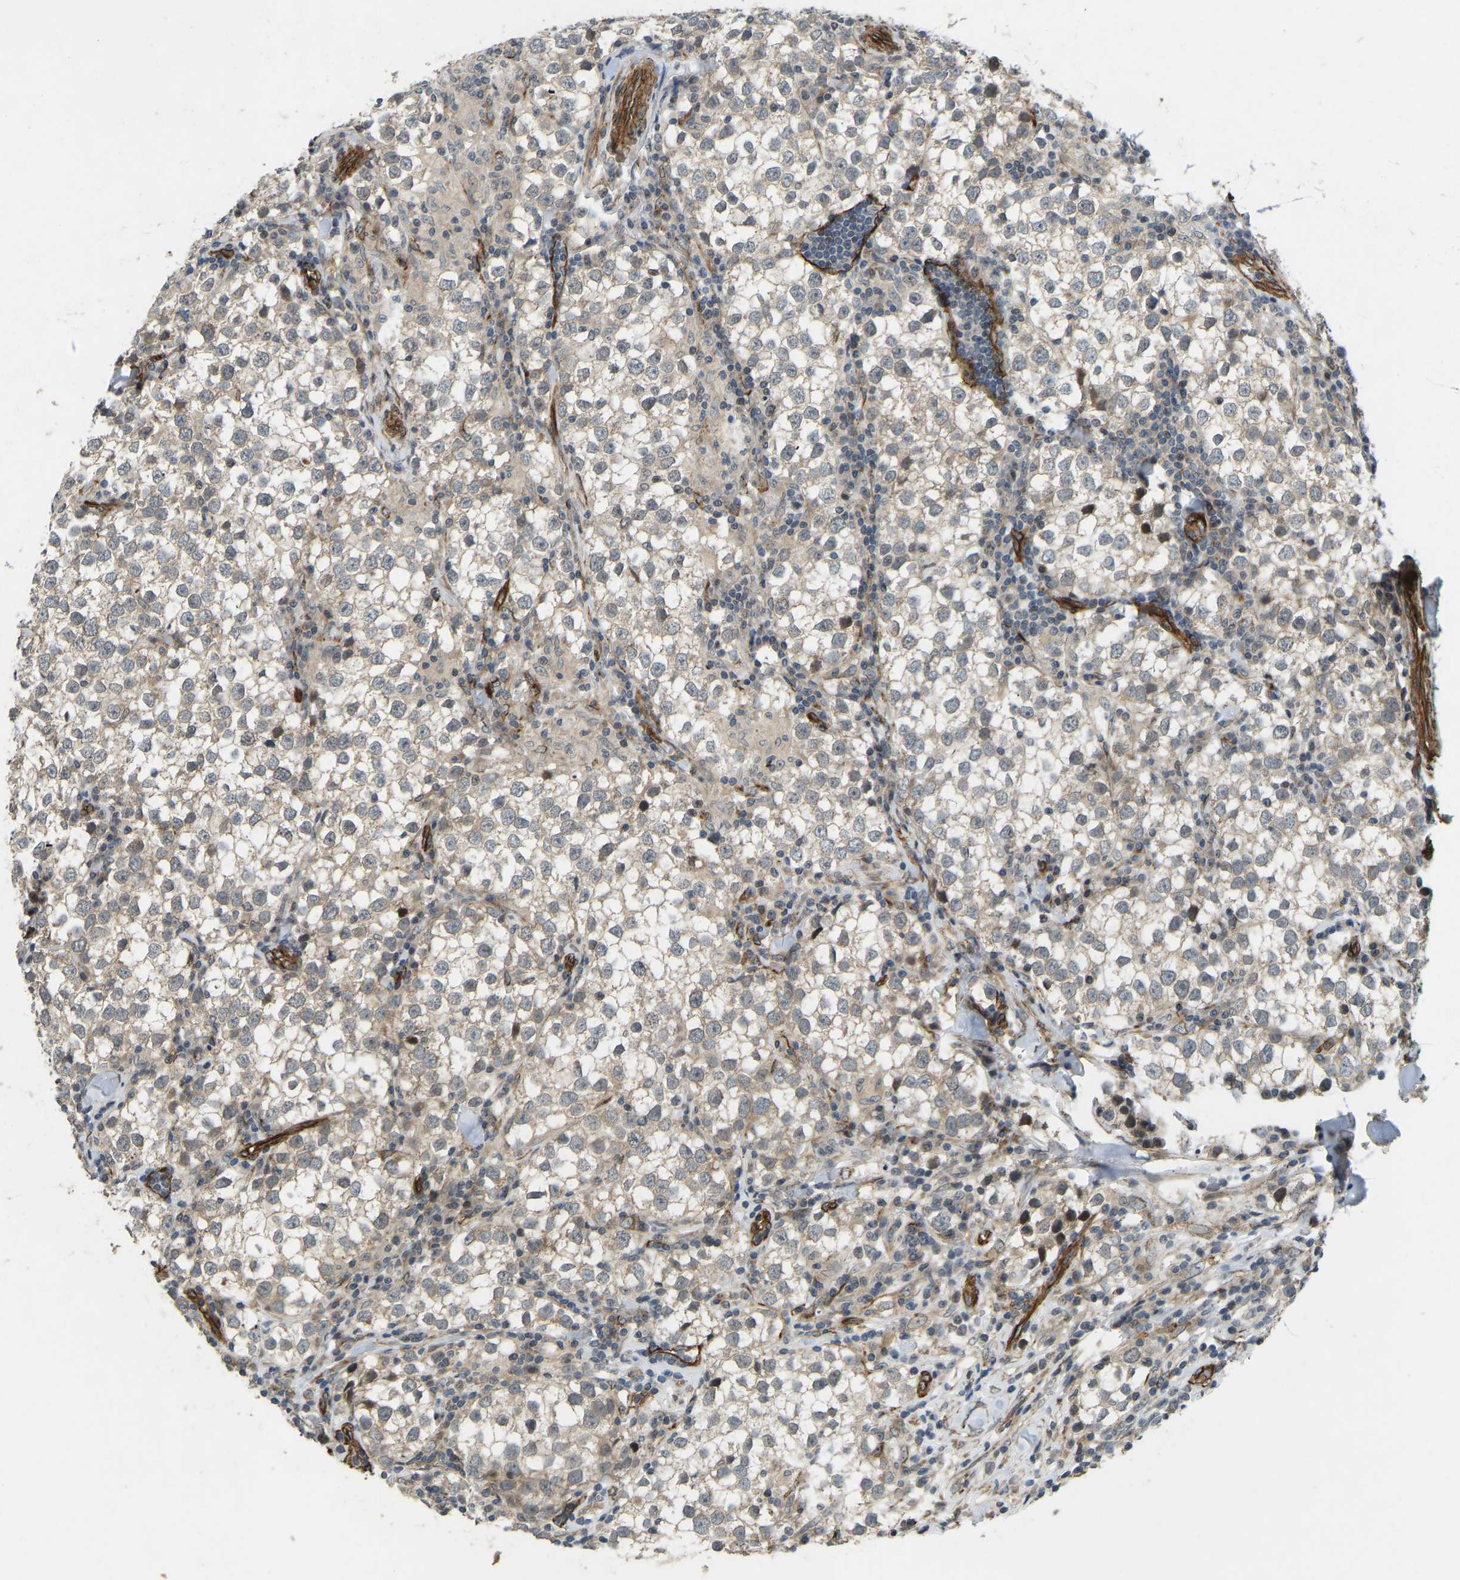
{"staining": {"intensity": "moderate", "quantity": "<25%", "location": "cytoplasmic/membranous,nuclear"}, "tissue": "testis cancer", "cell_type": "Tumor cells", "image_type": "cancer", "snomed": [{"axis": "morphology", "description": "Seminoma, NOS"}, {"axis": "morphology", "description": "Carcinoma, Embryonal, NOS"}, {"axis": "topography", "description": "Testis"}], "caption": "Human embryonal carcinoma (testis) stained with a brown dye displays moderate cytoplasmic/membranous and nuclear positive positivity in approximately <25% of tumor cells.", "gene": "NMB", "patient": {"sex": "male", "age": 36}}